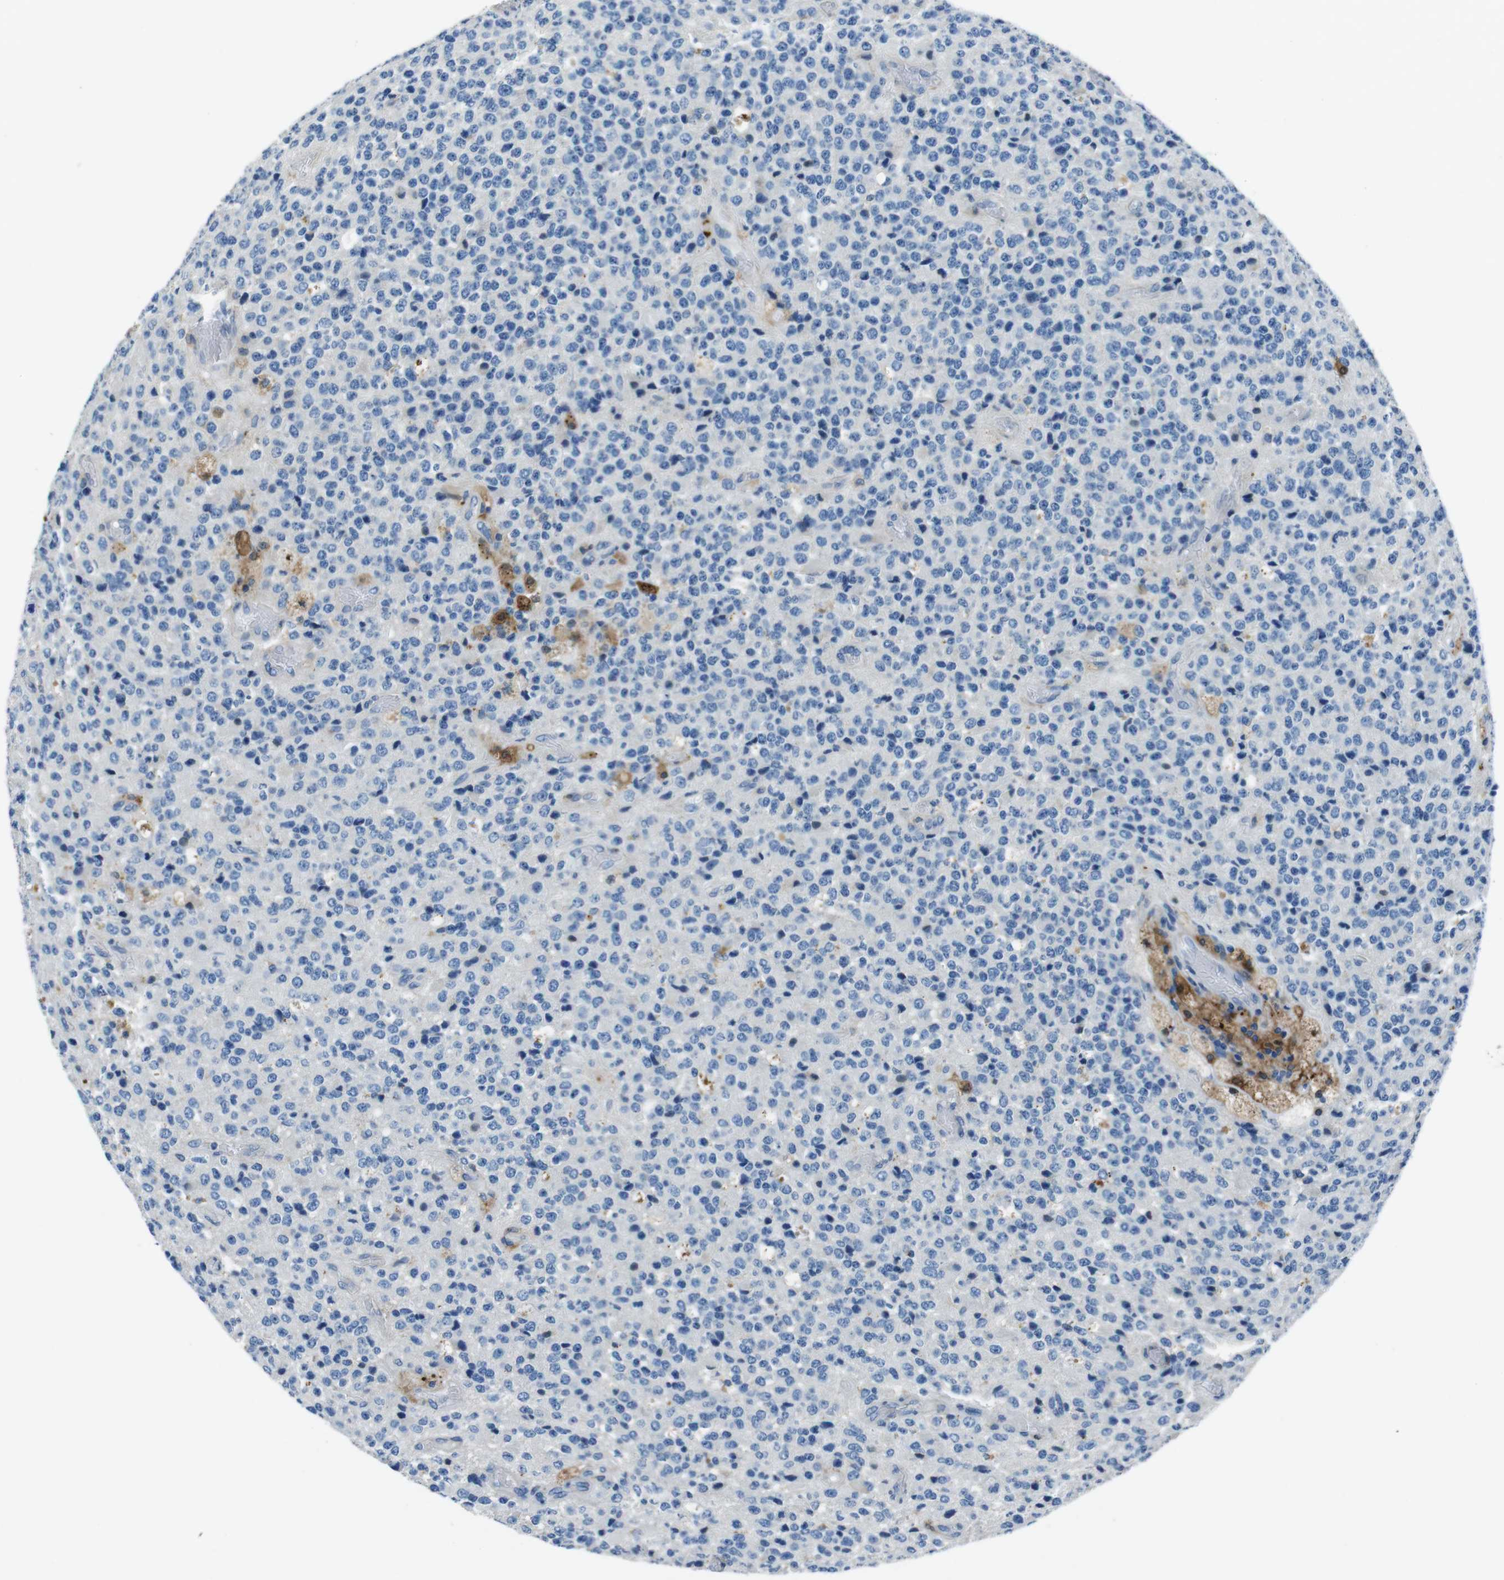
{"staining": {"intensity": "negative", "quantity": "none", "location": "none"}, "tissue": "glioma", "cell_type": "Tumor cells", "image_type": "cancer", "snomed": [{"axis": "morphology", "description": "Glioma, malignant, High grade"}, {"axis": "topography", "description": "pancreas cauda"}], "caption": "DAB immunohistochemical staining of human malignant high-grade glioma reveals no significant positivity in tumor cells.", "gene": "TULP3", "patient": {"sex": "male", "age": 60}}